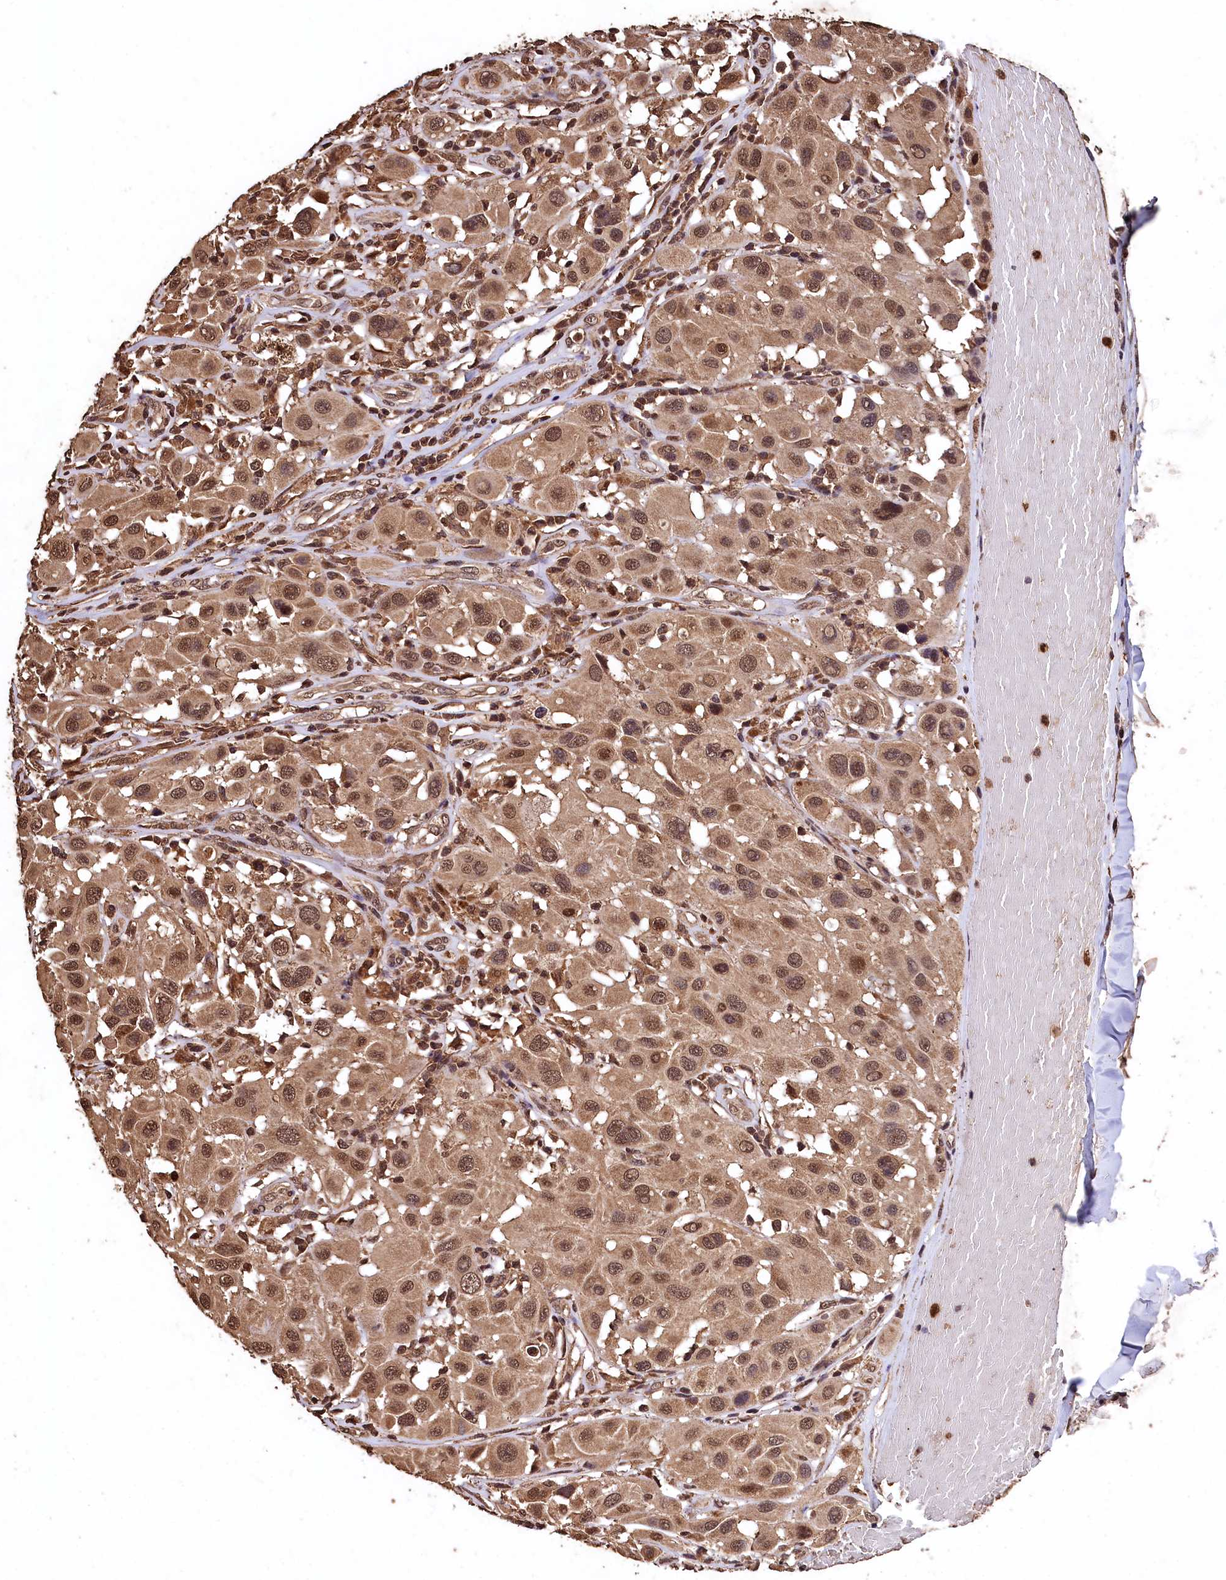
{"staining": {"intensity": "moderate", "quantity": ">75%", "location": "cytoplasmic/membranous,nuclear"}, "tissue": "melanoma", "cell_type": "Tumor cells", "image_type": "cancer", "snomed": [{"axis": "morphology", "description": "Malignant melanoma, Metastatic site"}, {"axis": "topography", "description": "Skin"}], "caption": "Approximately >75% of tumor cells in human malignant melanoma (metastatic site) show moderate cytoplasmic/membranous and nuclear protein expression as visualized by brown immunohistochemical staining.", "gene": "CEP57L1", "patient": {"sex": "male", "age": 41}}